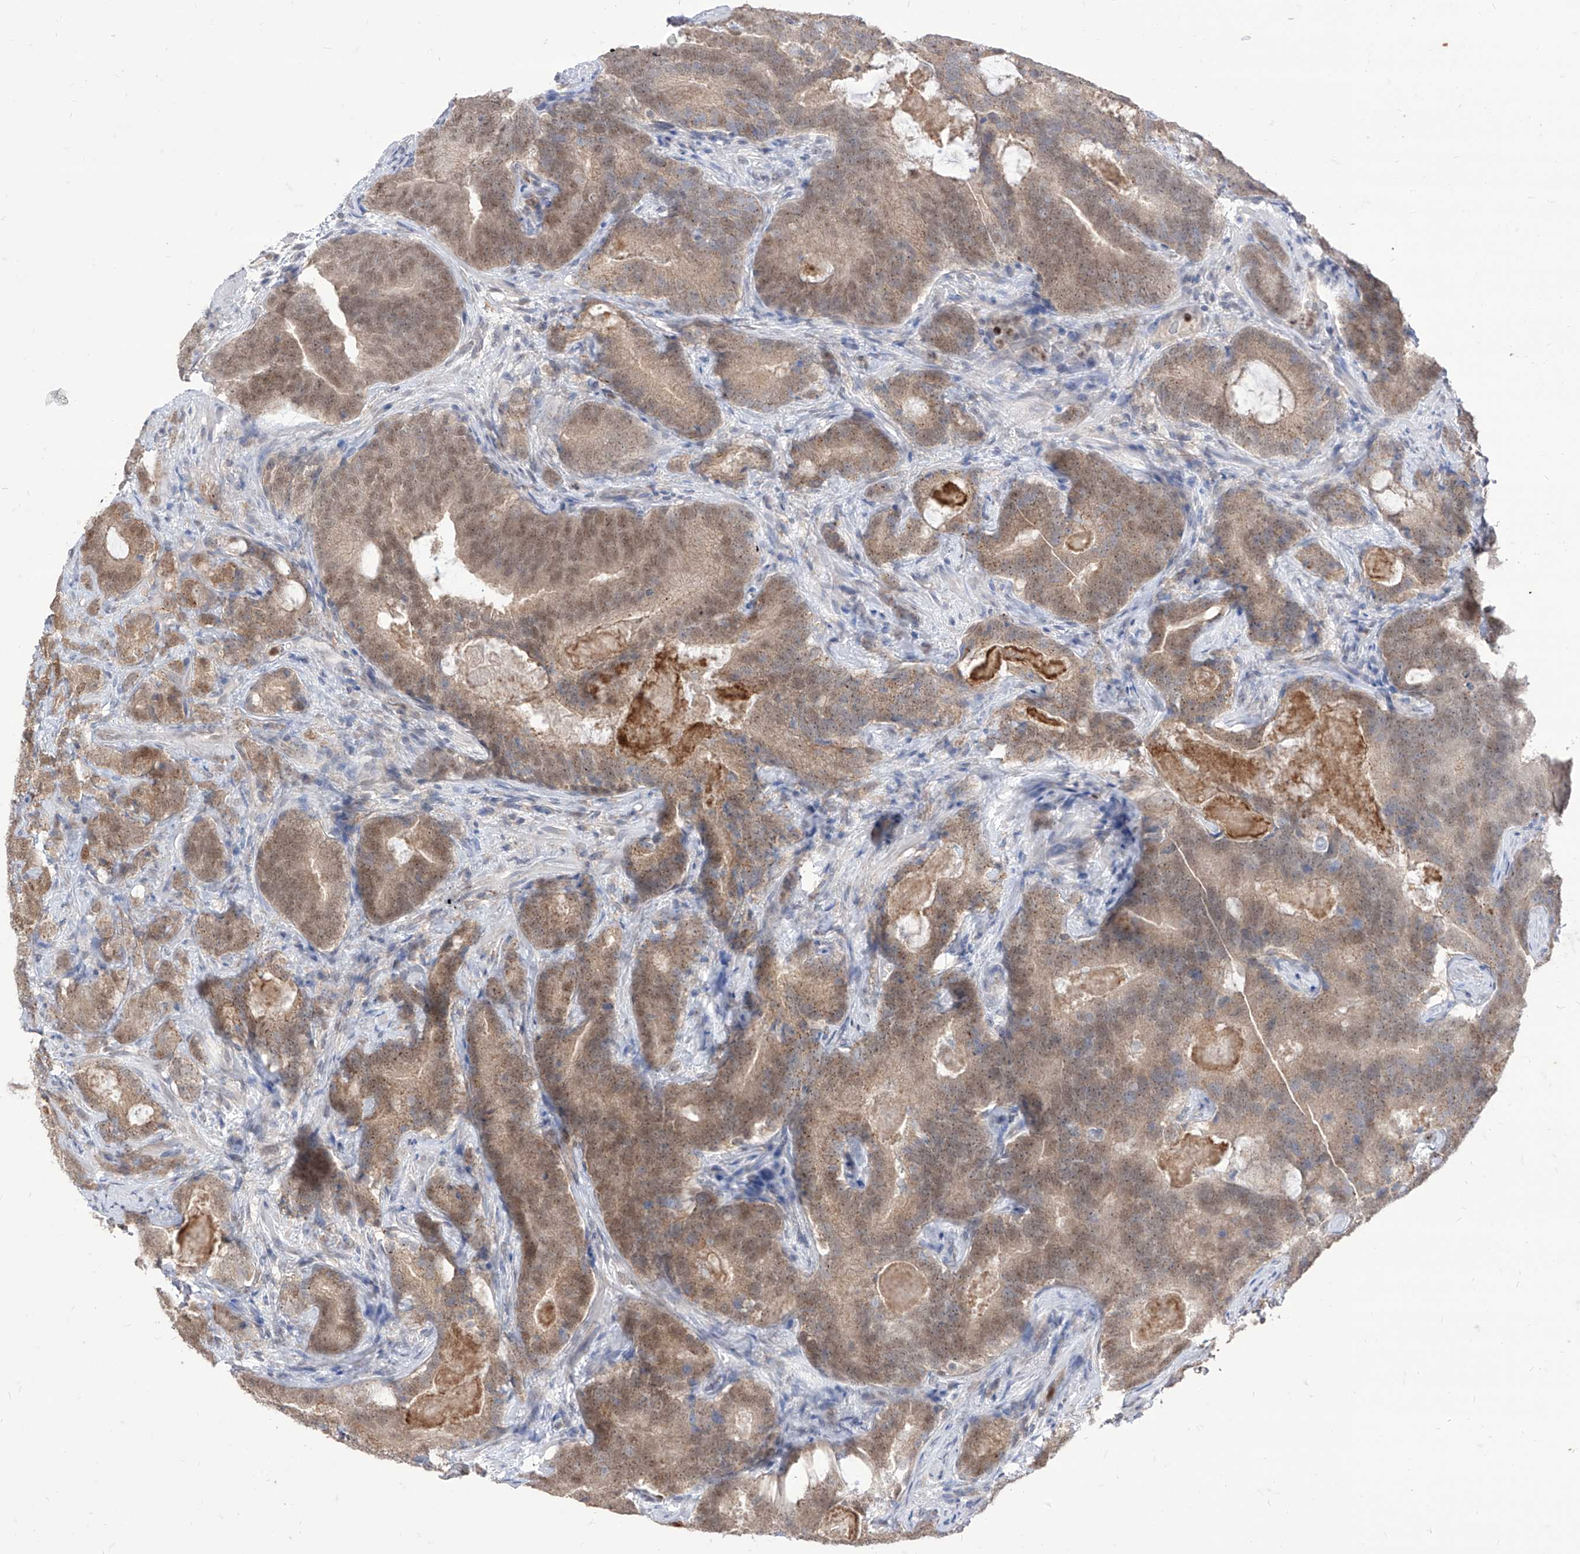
{"staining": {"intensity": "moderate", "quantity": ">75%", "location": "cytoplasmic/membranous,nuclear"}, "tissue": "prostate cancer", "cell_type": "Tumor cells", "image_type": "cancer", "snomed": [{"axis": "morphology", "description": "Adenocarcinoma, High grade"}, {"axis": "topography", "description": "Prostate"}], "caption": "Moderate cytoplasmic/membranous and nuclear staining is identified in about >75% of tumor cells in prostate cancer. The protein is shown in brown color, while the nuclei are stained blue.", "gene": "BROX", "patient": {"sex": "male", "age": 66}}